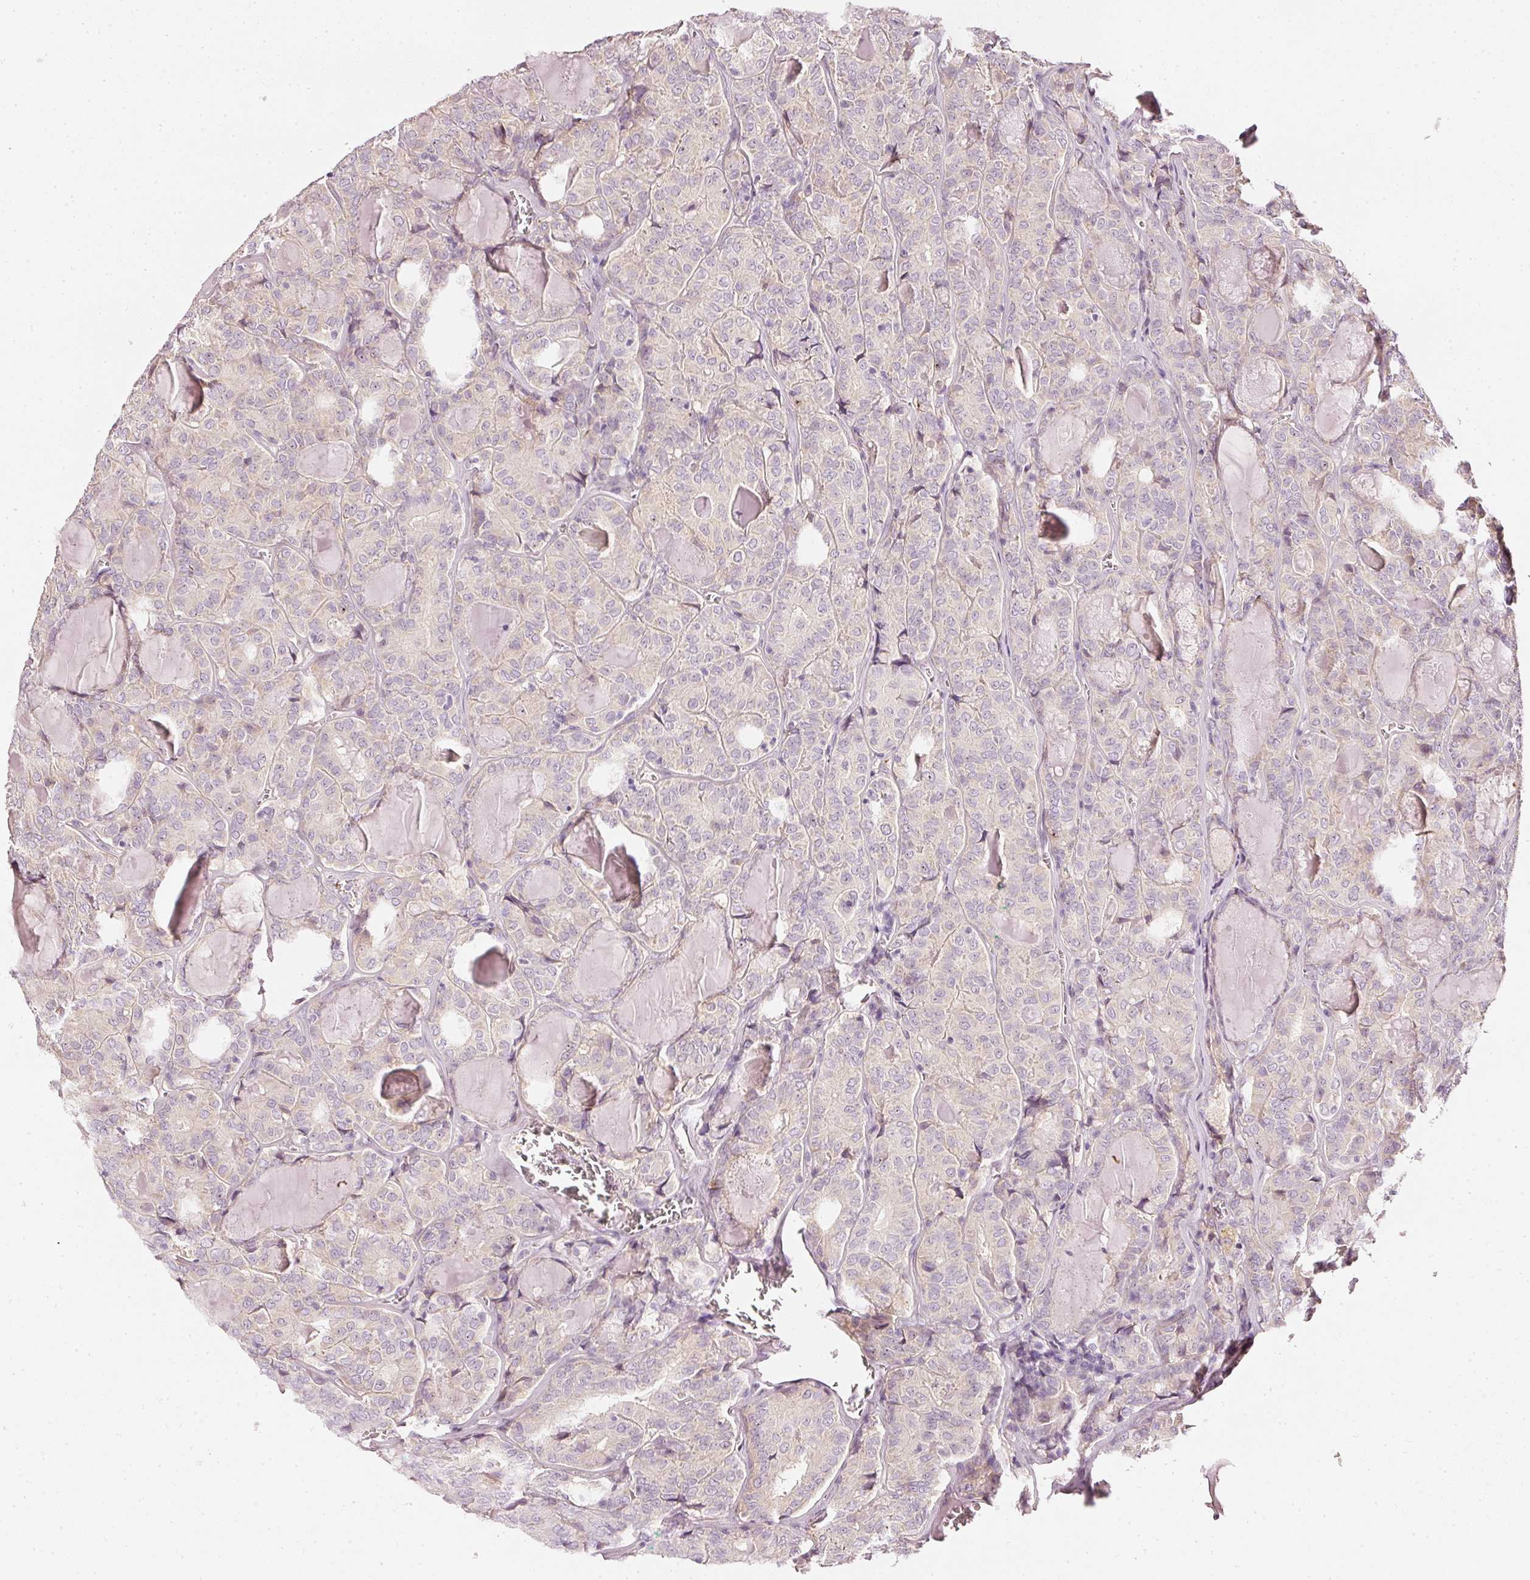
{"staining": {"intensity": "negative", "quantity": "none", "location": "none"}, "tissue": "thyroid cancer", "cell_type": "Tumor cells", "image_type": "cancer", "snomed": [{"axis": "morphology", "description": "Papillary adenocarcinoma, NOS"}, {"axis": "topography", "description": "Thyroid gland"}], "caption": "IHC photomicrograph of human thyroid cancer (papillary adenocarcinoma) stained for a protein (brown), which shows no expression in tumor cells.", "gene": "CNP", "patient": {"sex": "female", "age": 72}}